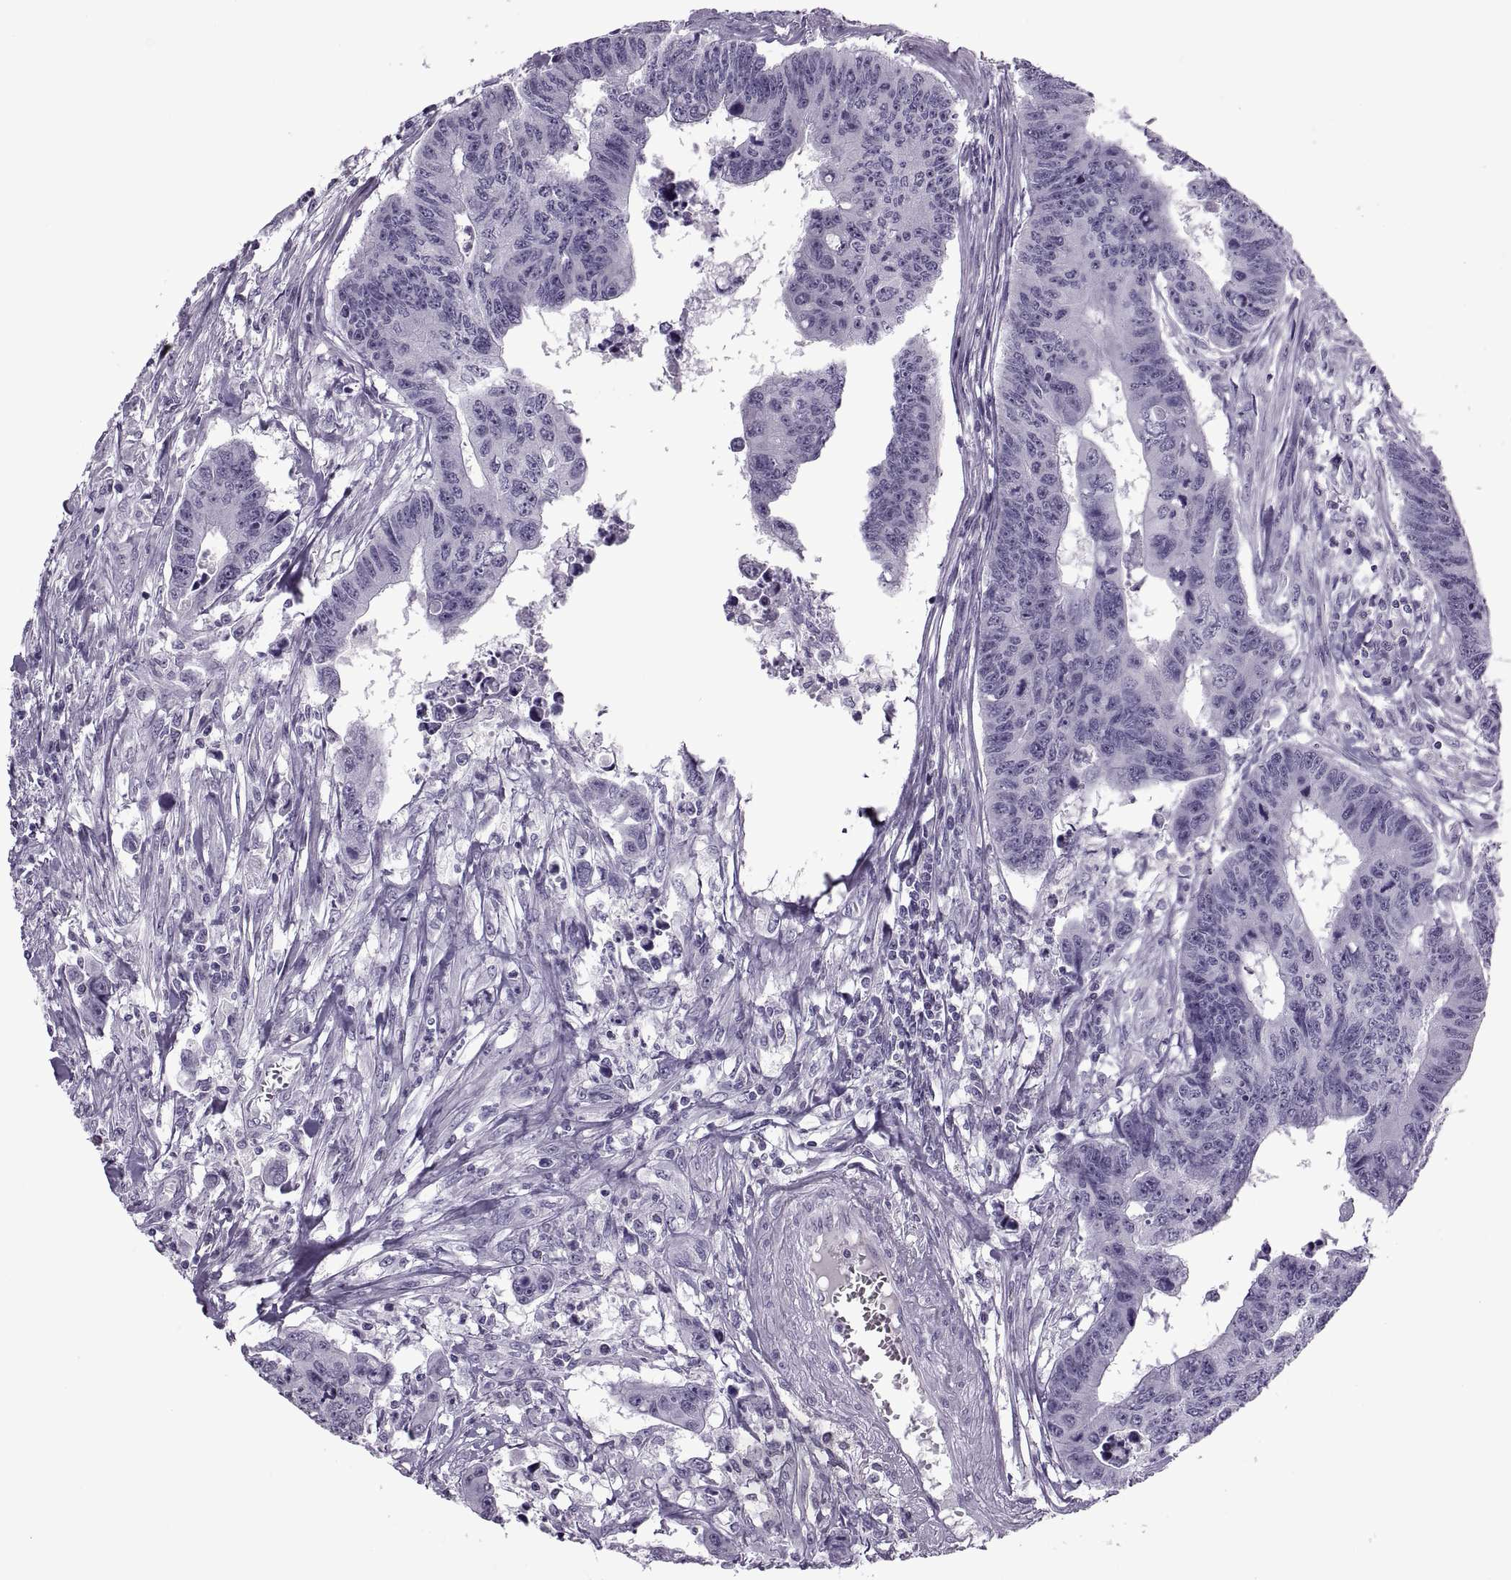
{"staining": {"intensity": "negative", "quantity": "none", "location": "none"}, "tissue": "colorectal cancer", "cell_type": "Tumor cells", "image_type": "cancer", "snomed": [{"axis": "morphology", "description": "Adenocarcinoma, NOS"}, {"axis": "topography", "description": "Rectum"}], "caption": "High power microscopy photomicrograph of an immunohistochemistry (IHC) micrograph of adenocarcinoma (colorectal), revealing no significant staining in tumor cells.", "gene": "FAM24A", "patient": {"sex": "female", "age": 85}}